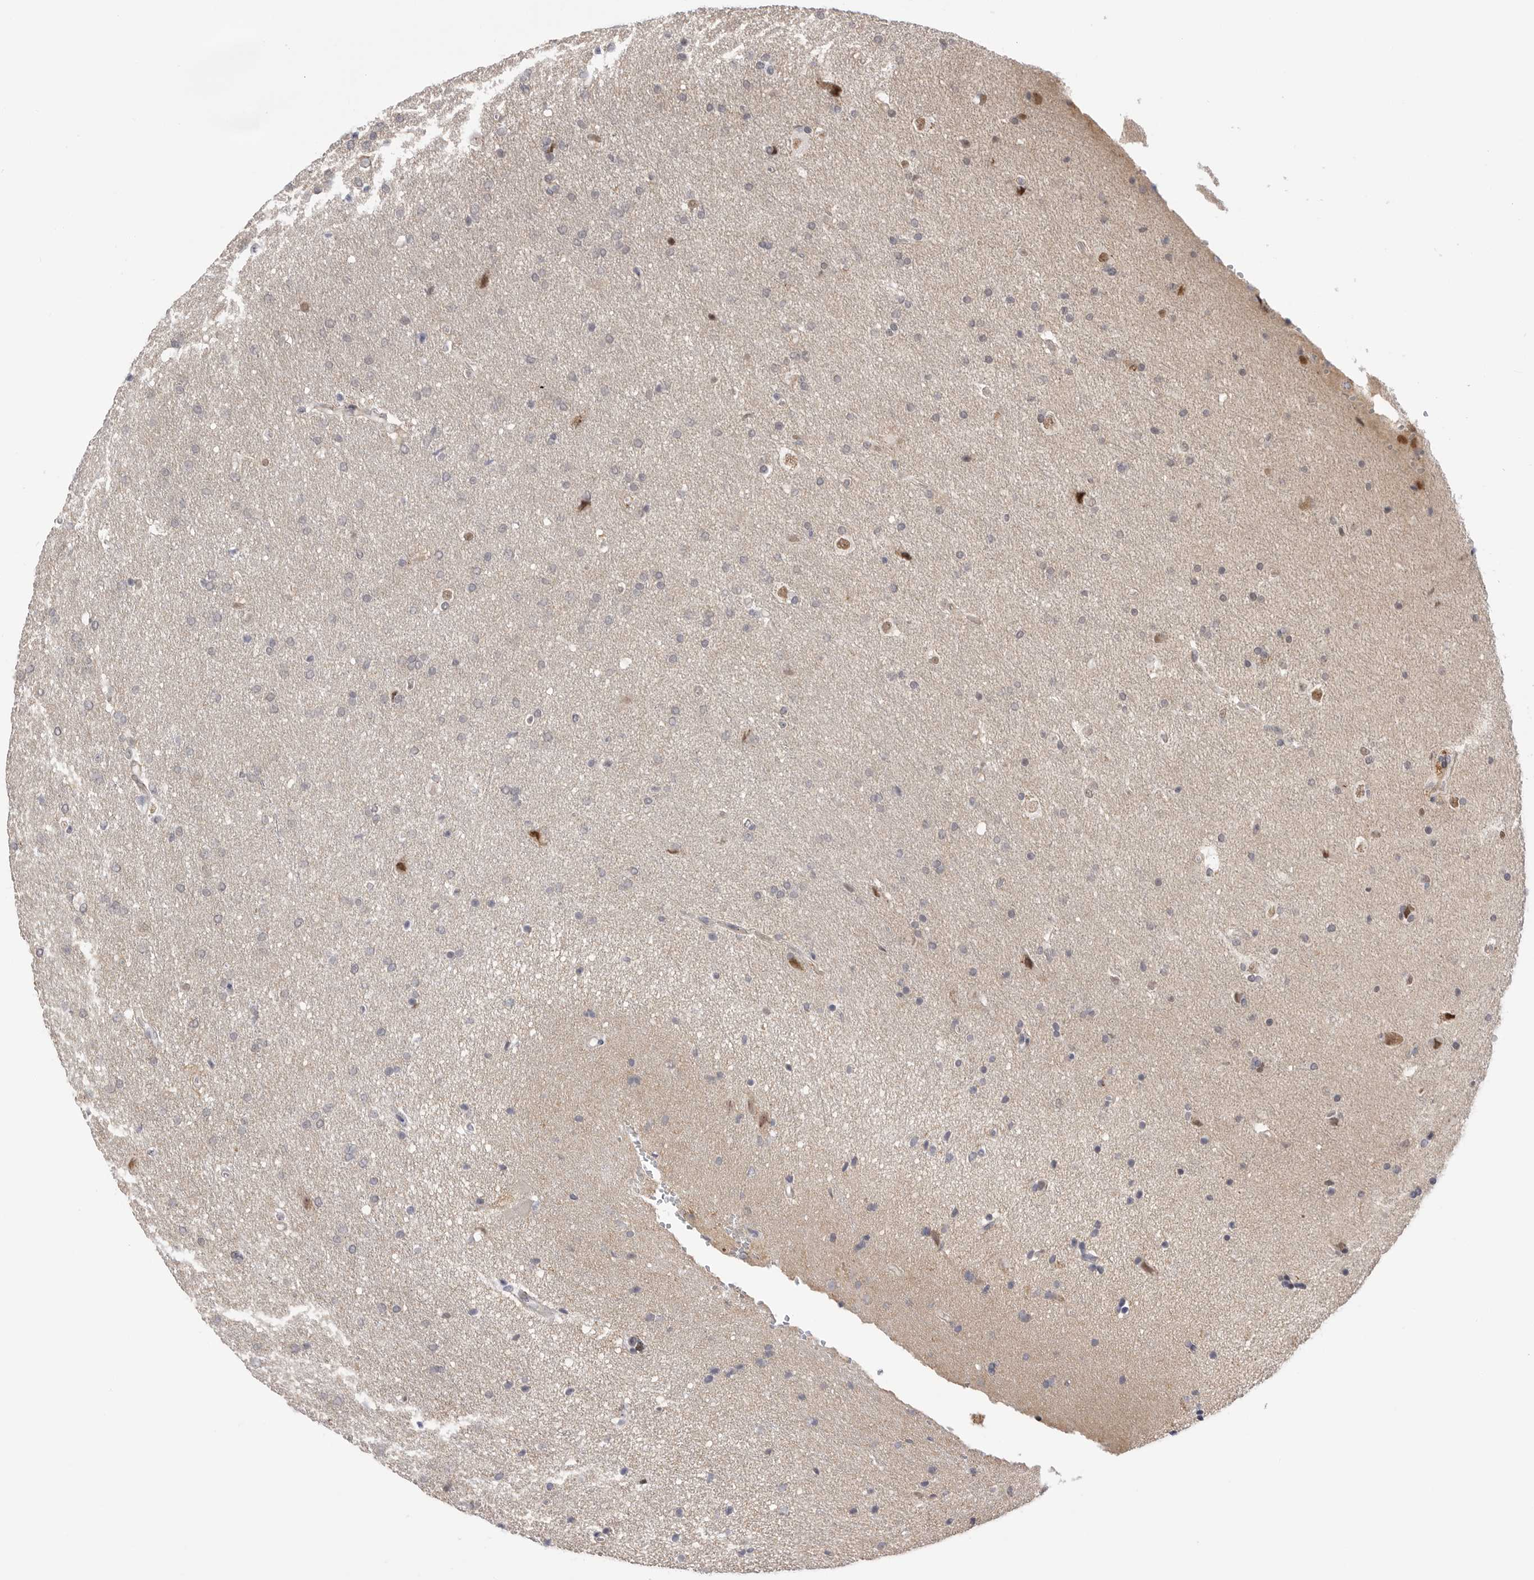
{"staining": {"intensity": "negative", "quantity": "none", "location": "none"}, "tissue": "glioma", "cell_type": "Tumor cells", "image_type": "cancer", "snomed": [{"axis": "morphology", "description": "Glioma, malignant, Low grade"}, {"axis": "topography", "description": "Brain"}], "caption": "Immunohistochemistry of human glioma shows no positivity in tumor cells. (DAB (3,3'-diaminobenzidine) immunohistochemistry visualized using brightfield microscopy, high magnification).", "gene": "GGT6", "patient": {"sex": "female", "age": 37}}